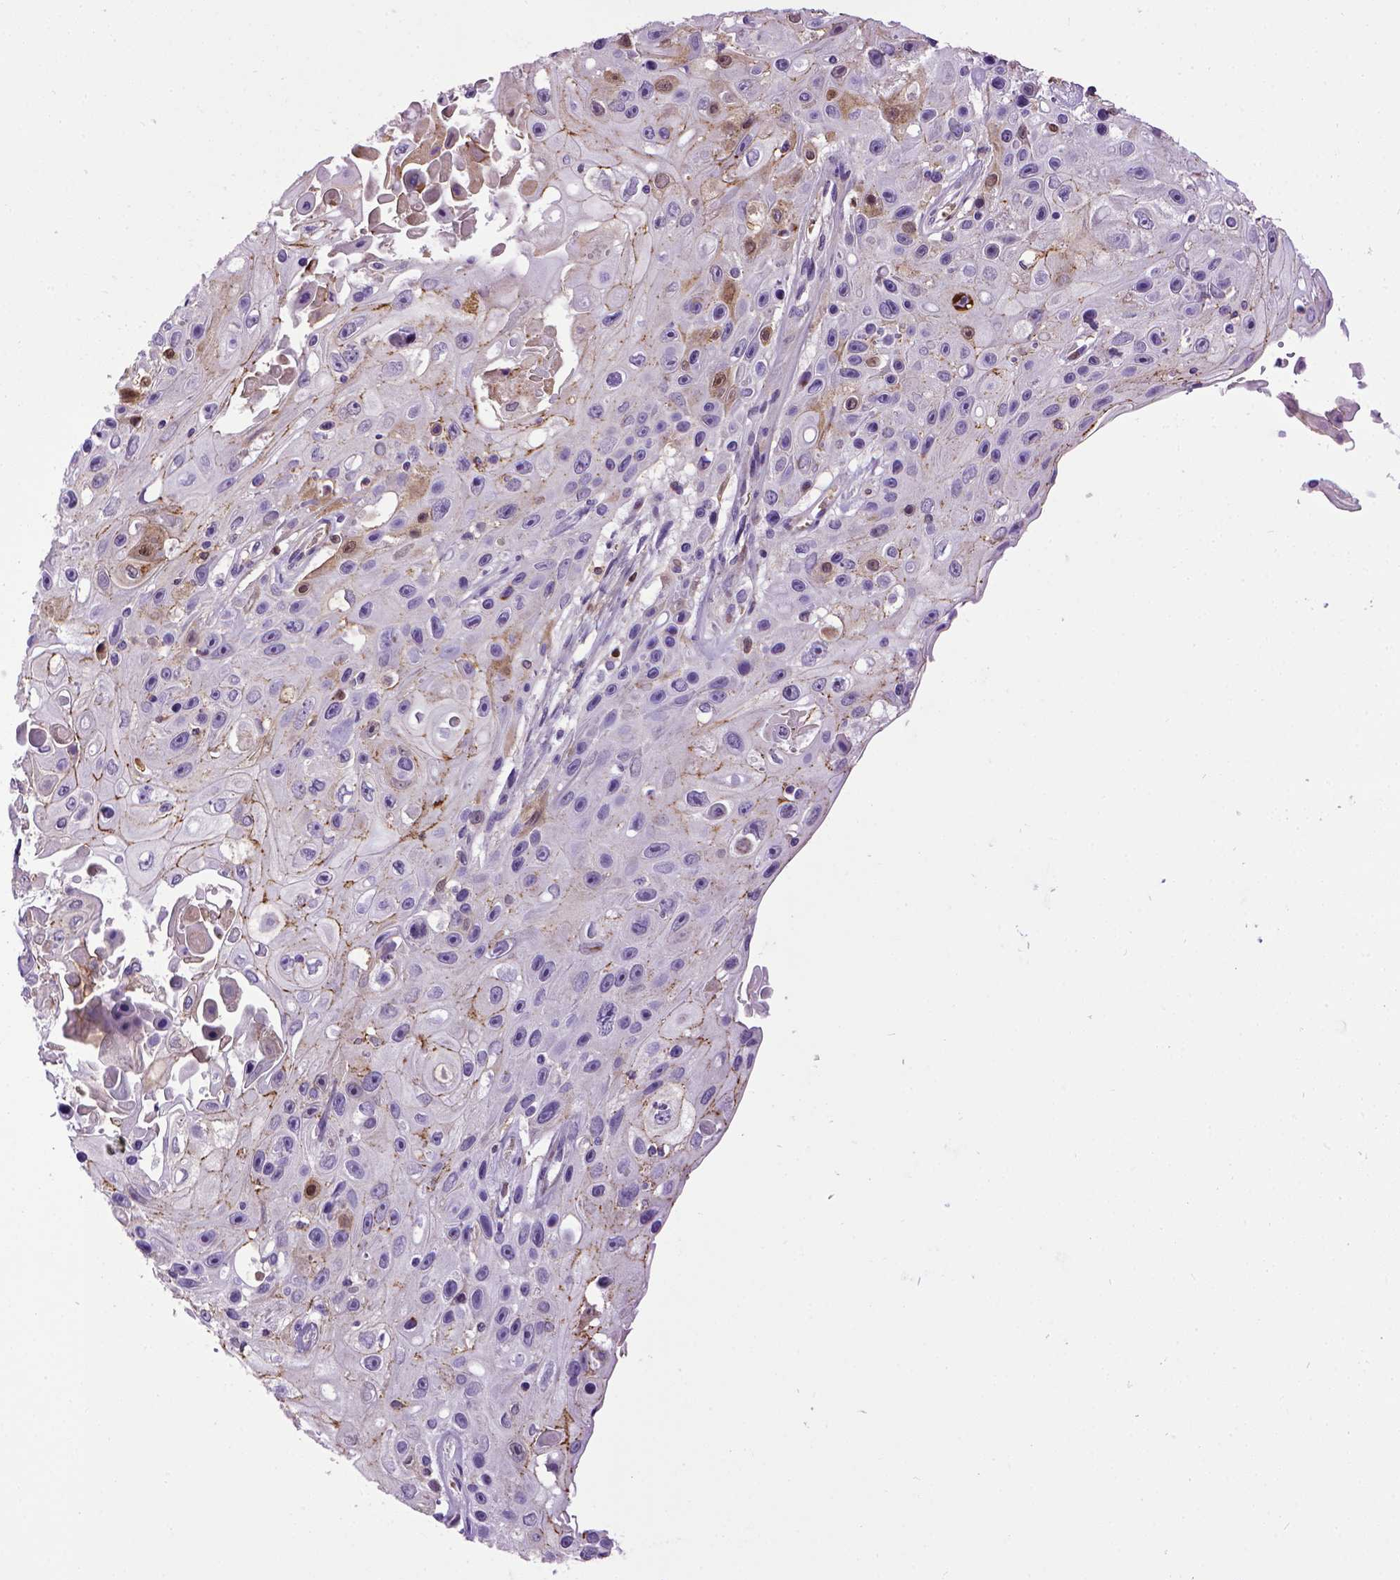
{"staining": {"intensity": "moderate", "quantity": "<25%", "location": "cytoplasmic/membranous"}, "tissue": "skin cancer", "cell_type": "Tumor cells", "image_type": "cancer", "snomed": [{"axis": "morphology", "description": "Squamous cell carcinoma, NOS"}, {"axis": "topography", "description": "Skin"}], "caption": "A micrograph of skin squamous cell carcinoma stained for a protein demonstrates moderate cytoplasmic/membranous brown staining in tumor cells.", "gene": "CDH1", "patient": {"sex": "male", "age": 82}}